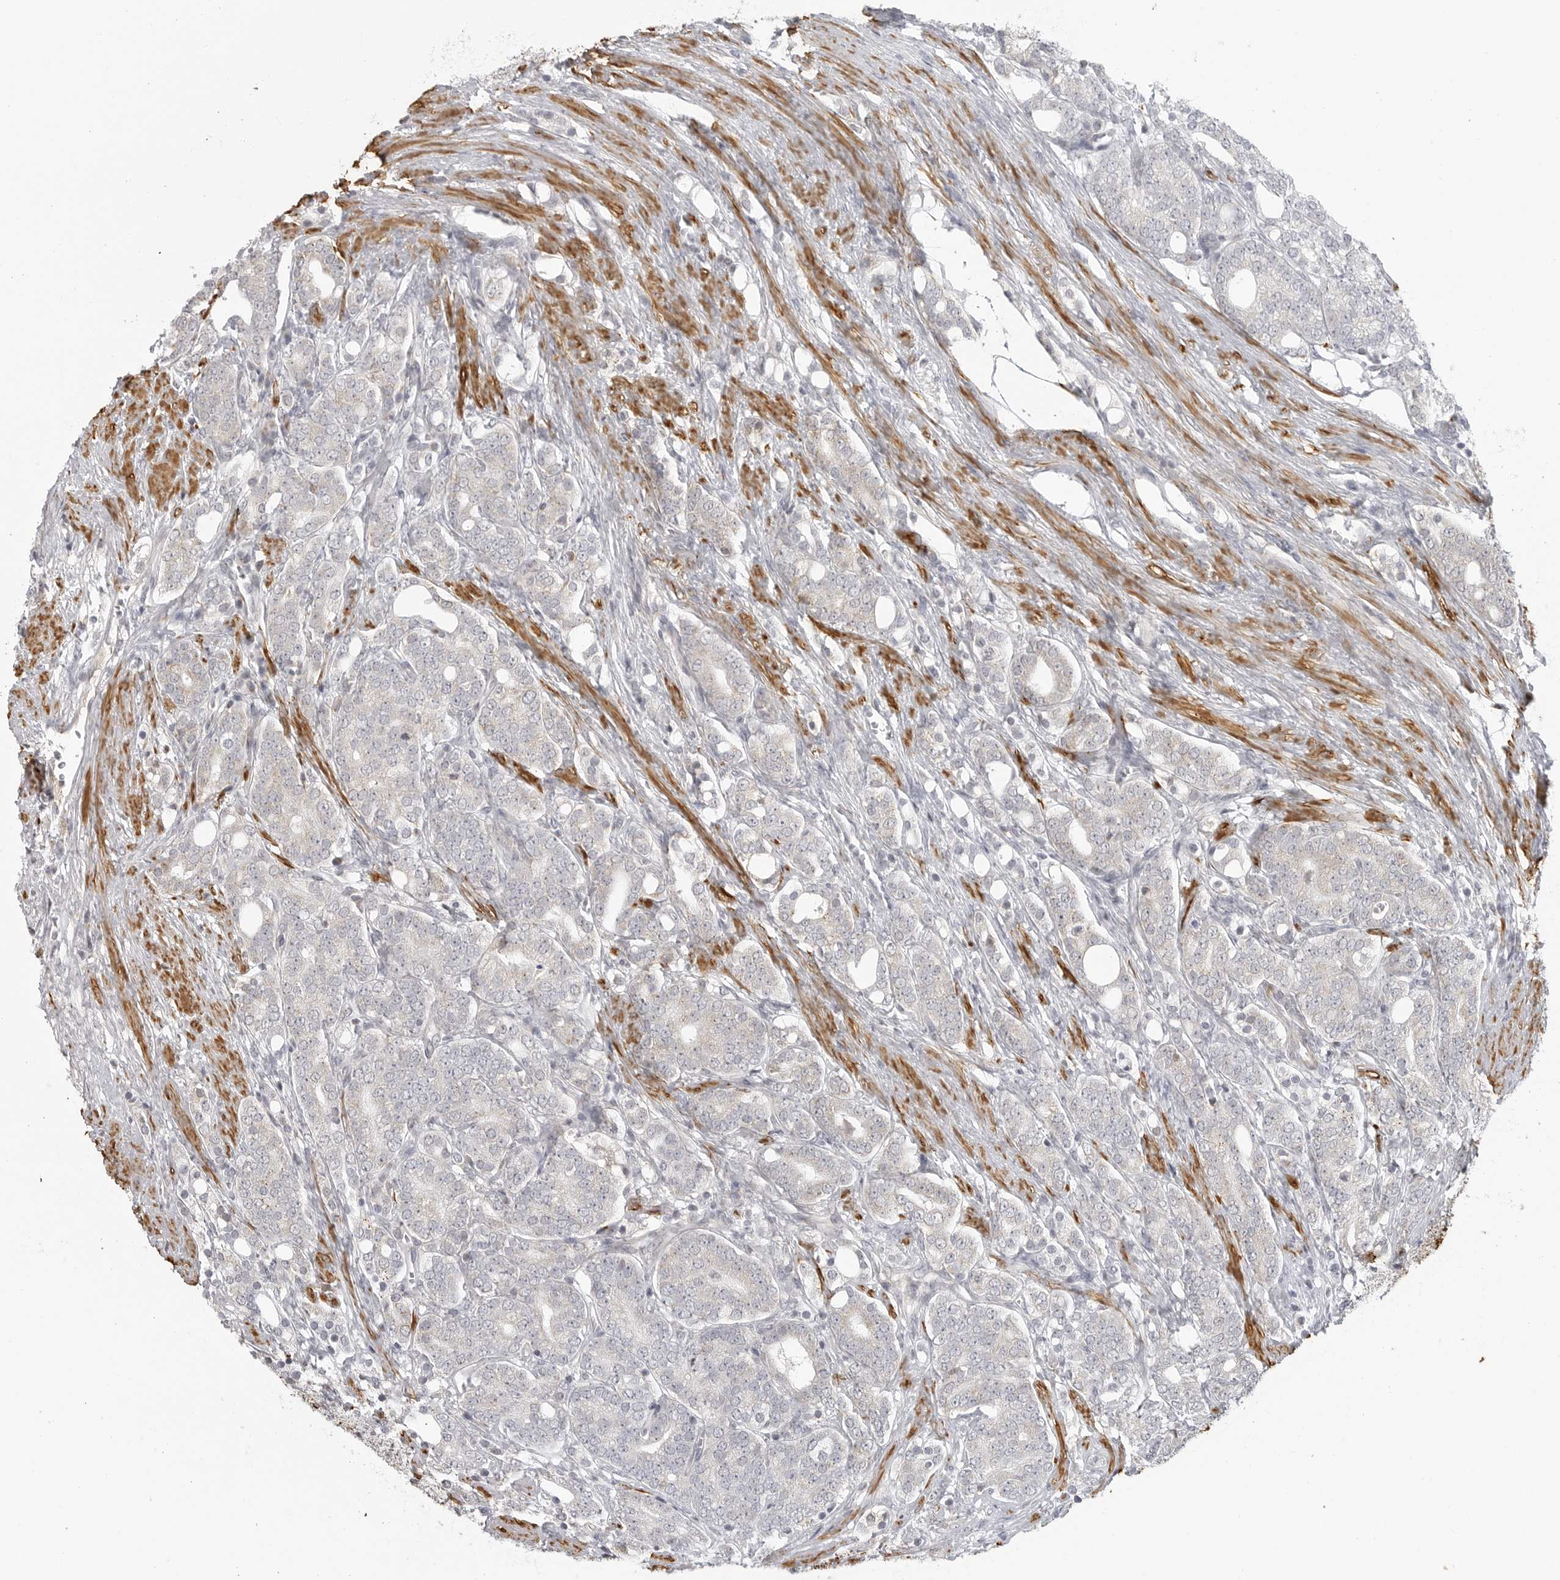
{"staining": {"intensity": "negative", "quantity": "none", "location": "none"}, "tissue": "prostate cancer", "cell_type": "Tumor cells", "image_type": "cancer", "snomed": [{"axis": "morphology", "description": "Adenocarcinoma, High grade"}, {"axis": "topography", "description": "Prostate"}], "caption": "Tumor cells are negative for protein expression in human prostate cancer (adenocarcinoma (high-grade)). (IHC, brightfield microscopy, high magnification).", "gene": "MAP7D1", "patient": {"sex": "male", "age": 57}}